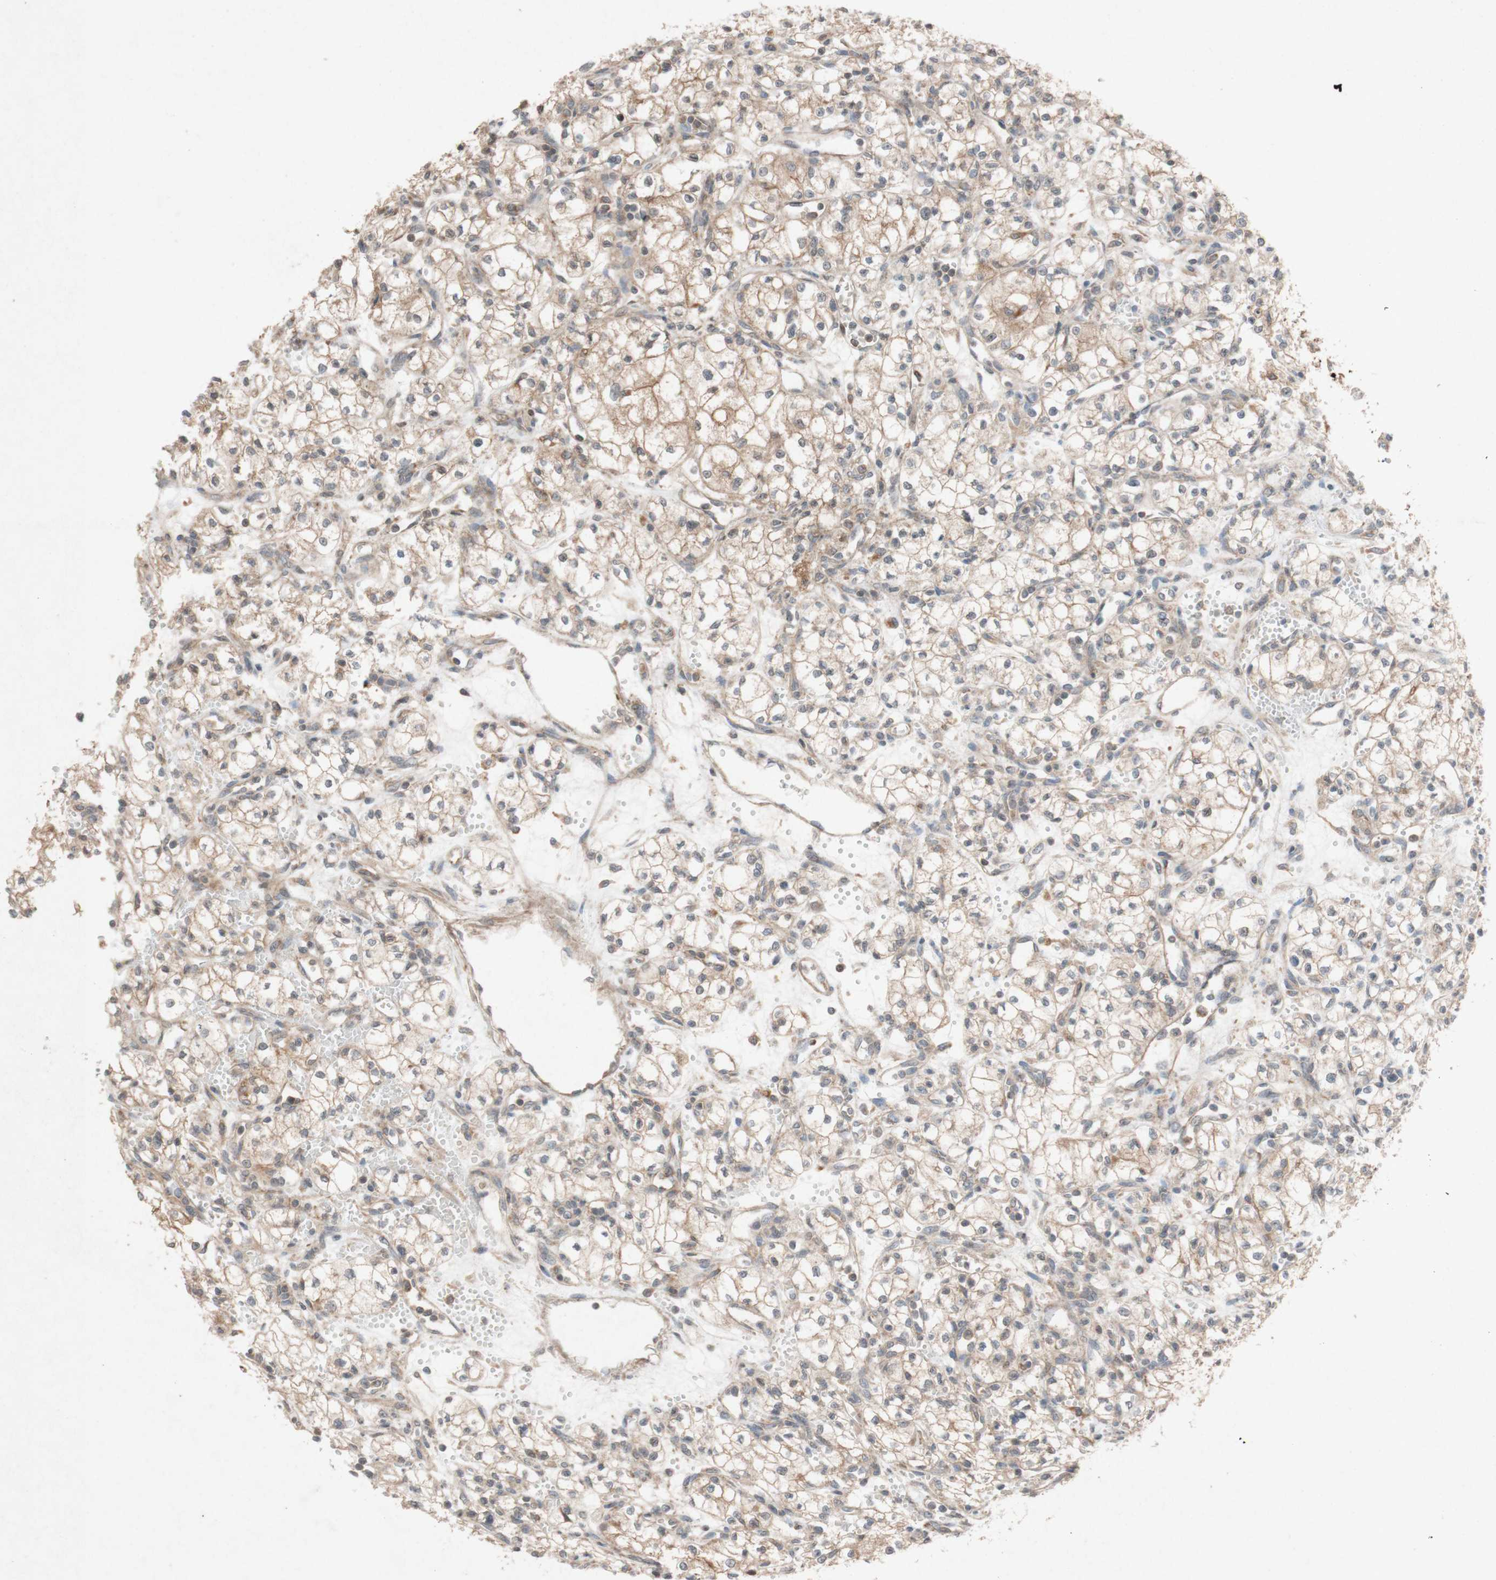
{"staining": {"intensity": "moderate", "quantity": ">75%", "location": "cytoplasmic/membranous"}, "tissue": "renal cancer", "cell_type": "Tumor cells", "image_type": "cancer", "snomed": [{"axis": "morphology", "description": "Normal tissue, NOS"}, {"axis": "morphology", "description": "Adenocarcinoma, NOS"}, {"axis": "topography", "description": "Kidney"}], "caption": "Renal cancer stained for a protein (brown) displays moderate cytoplasmic/membranous positive staining in approximately >75% of tumor cells.", "gene": "ATP6V1F", "patient": {"sex": "male", "age": 59}}